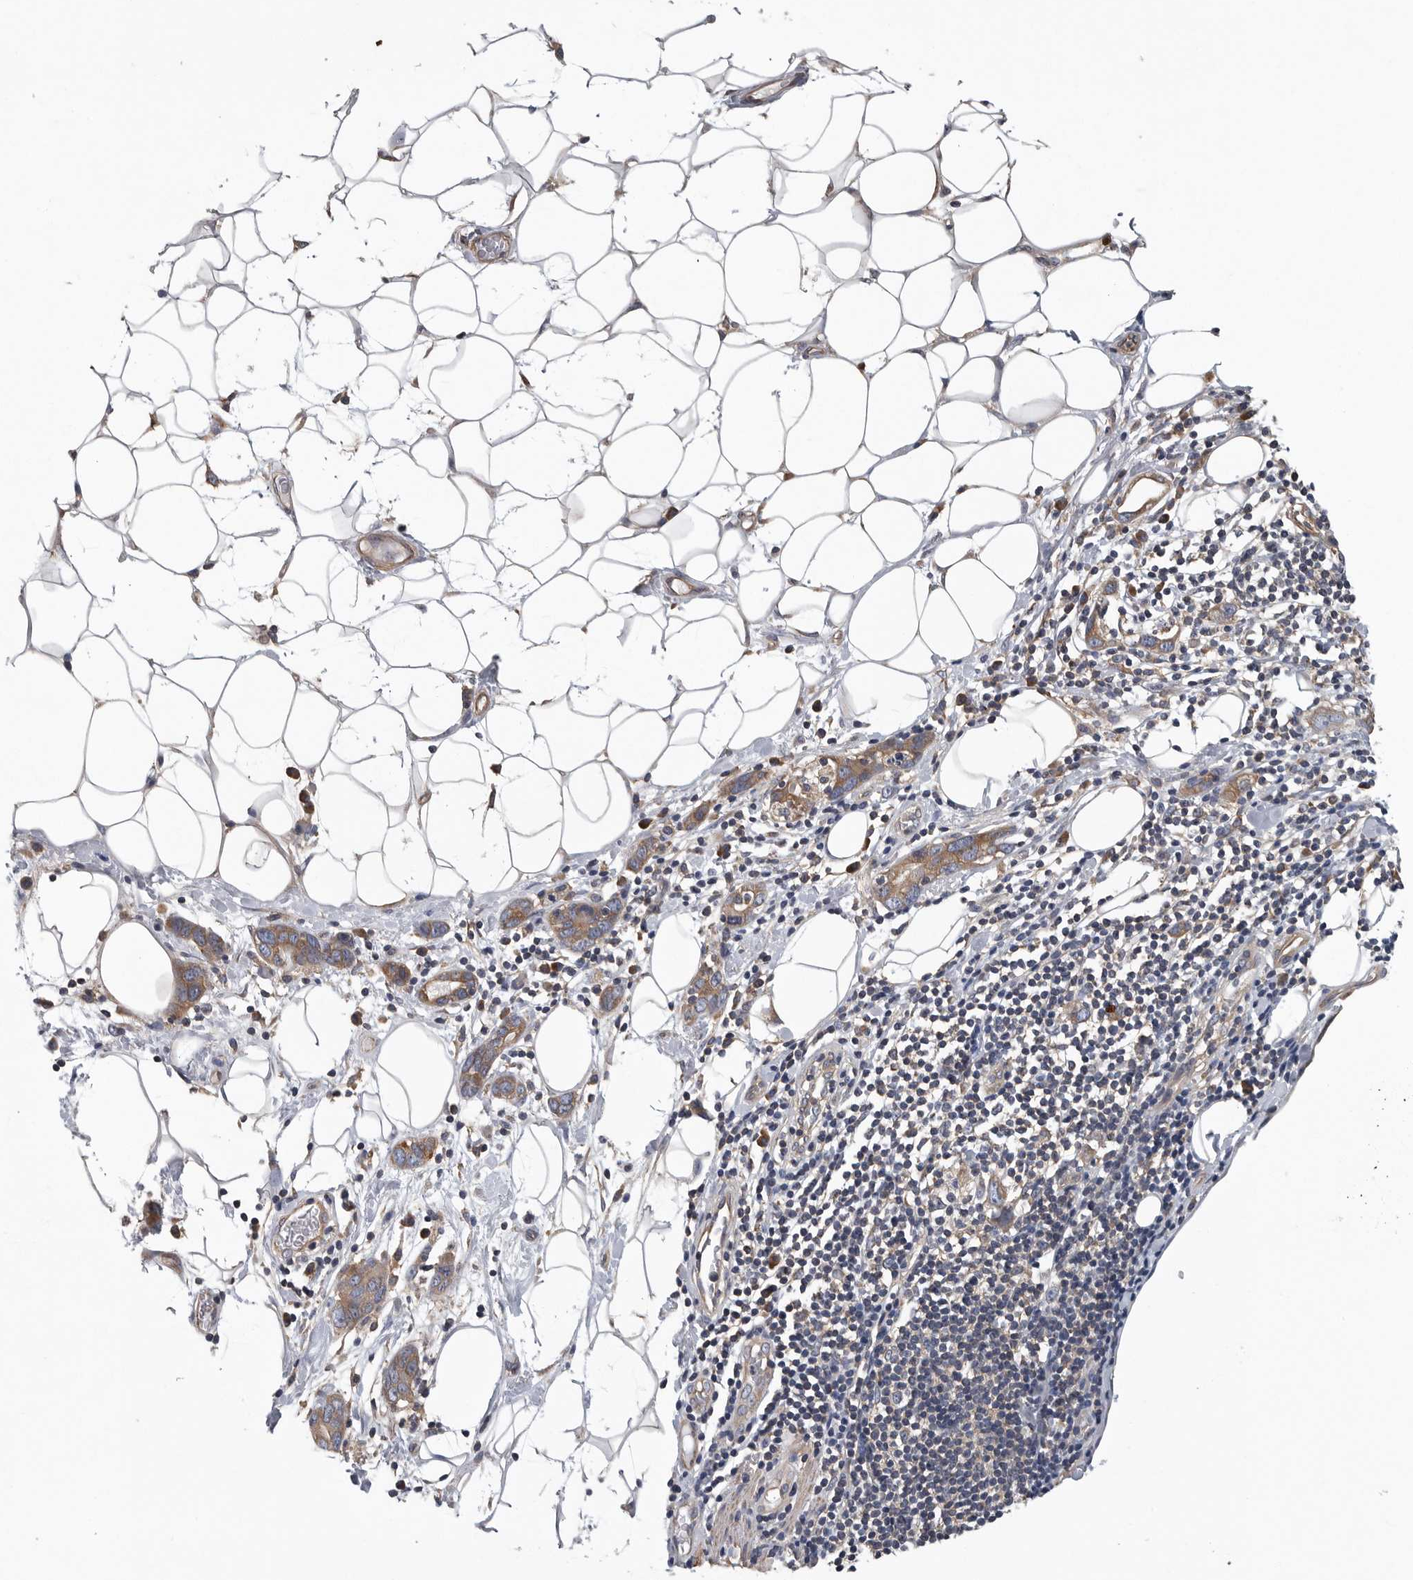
{"staining": {"intensity": "moderate", "quantity": ">75%", "location": "cytoplasmic/membranous"}, "tissue": "stomach cancer", "cell_type": "Tumor cells", "image_type": "cancer", "snomed": [{"axis": "morphology", "description": "Adenocarcinoma, NOS"}, {"axis": "topography", "description": "Stomach, lower"}], "caption": "An image of stomach cancer stained for a protein displays moderate cytoplasmic/membranous brown staining in tumor cells.", "gene": "OXR1", "patient": {"sex": "female", "age": 93}}